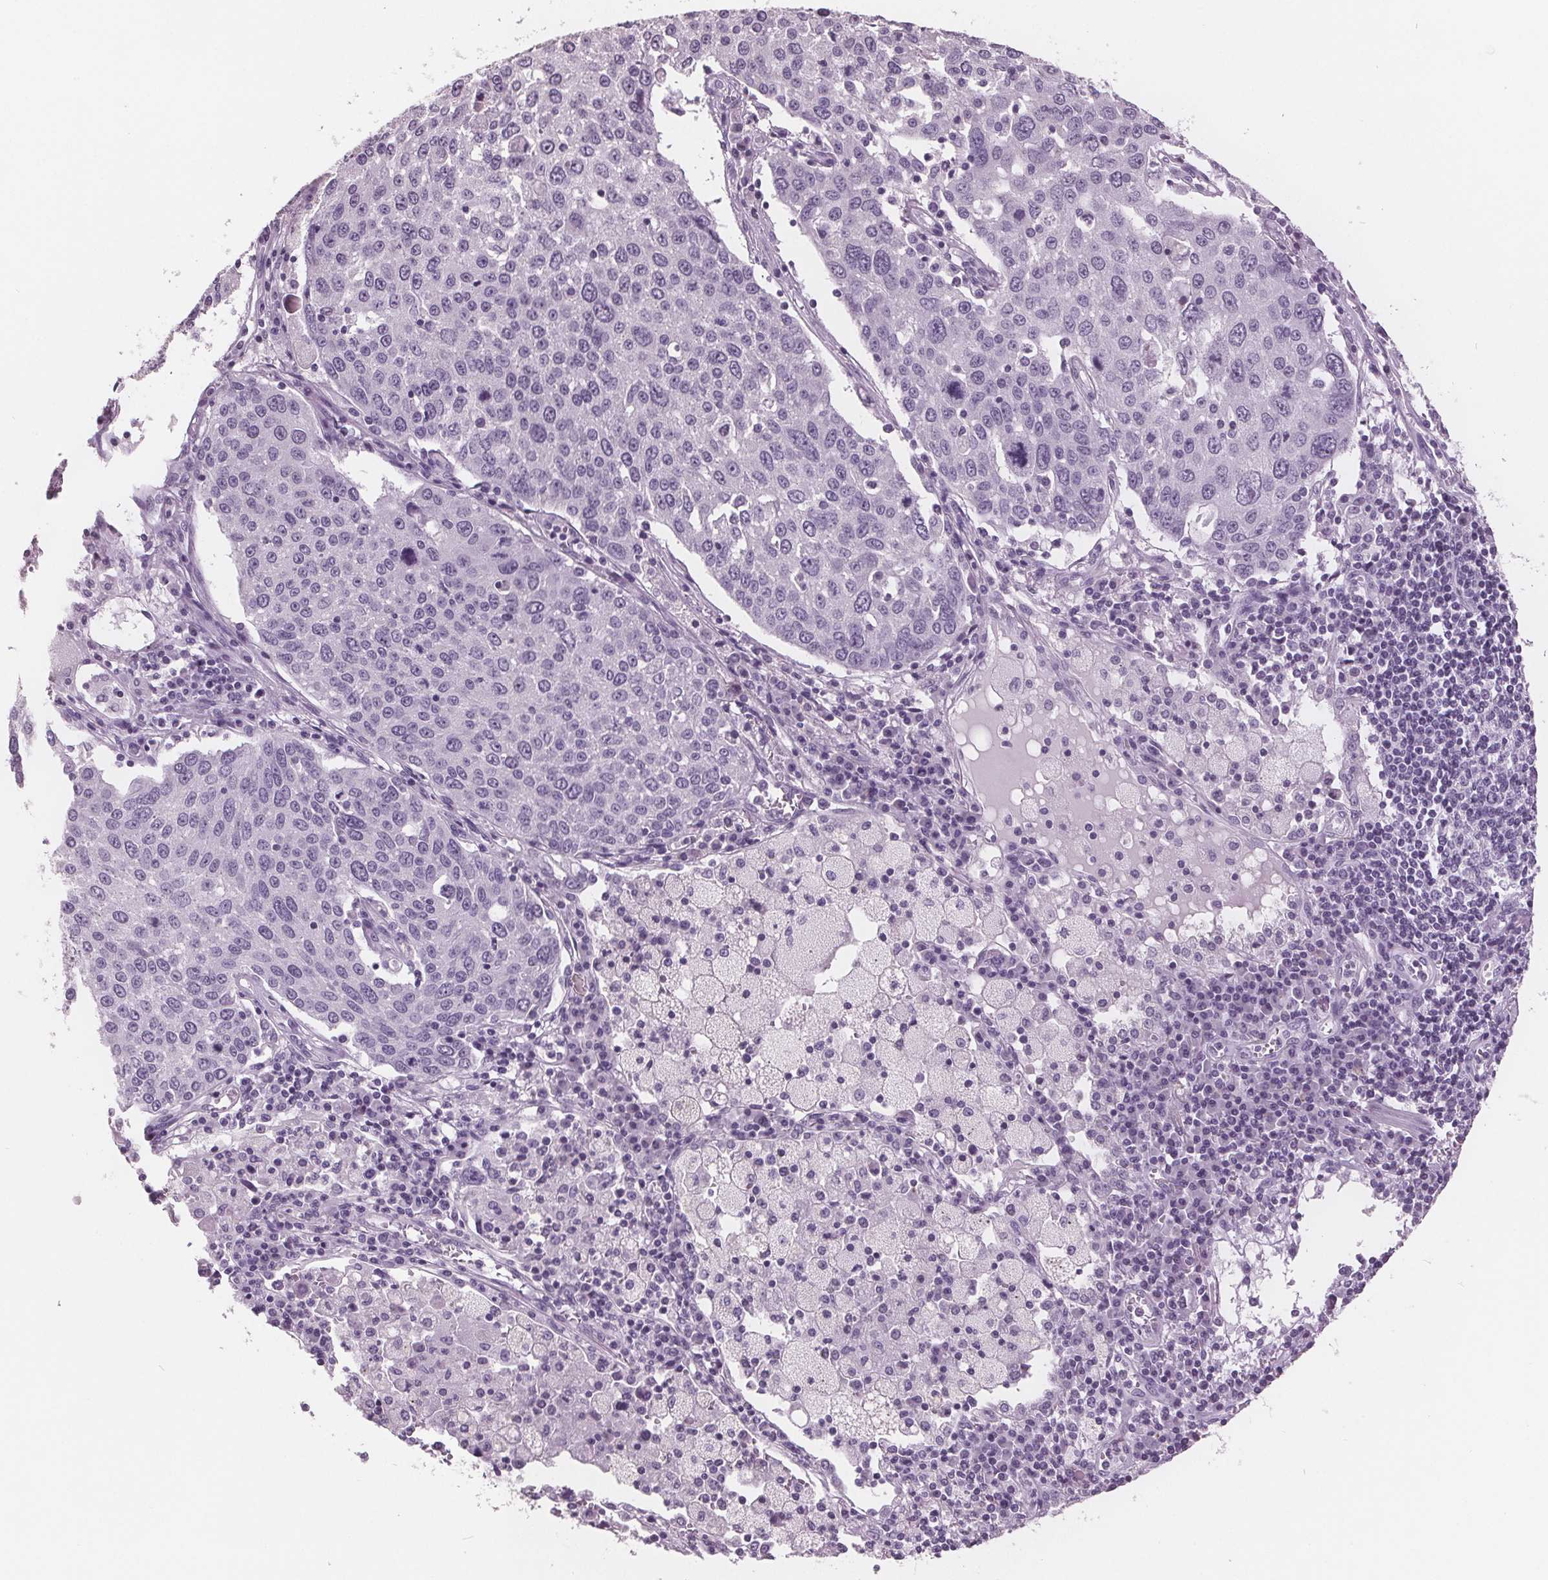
{"staining": {"intensity": "negative", "quantity": "none", "location": "none"}, "tissue": "lung cancer", "cell_type": "Tumor cells", "image_type": "cancer", "snomed": [{"axis": "morphology", "description": "Squamous cell carcinoma, NOS"}, {"axis": "topography", "description": "Lung"}], "caption": "DAB (3,3'-diaminobenzidine) immunohistochemical staining of human lung cancer shows no significant expression in tumor cells. (DAB immunohistochemistry (IHC) with hematoxylin counter stain).", "gene": "AMBP", "patient": {"sex": "male", "age": 65}}